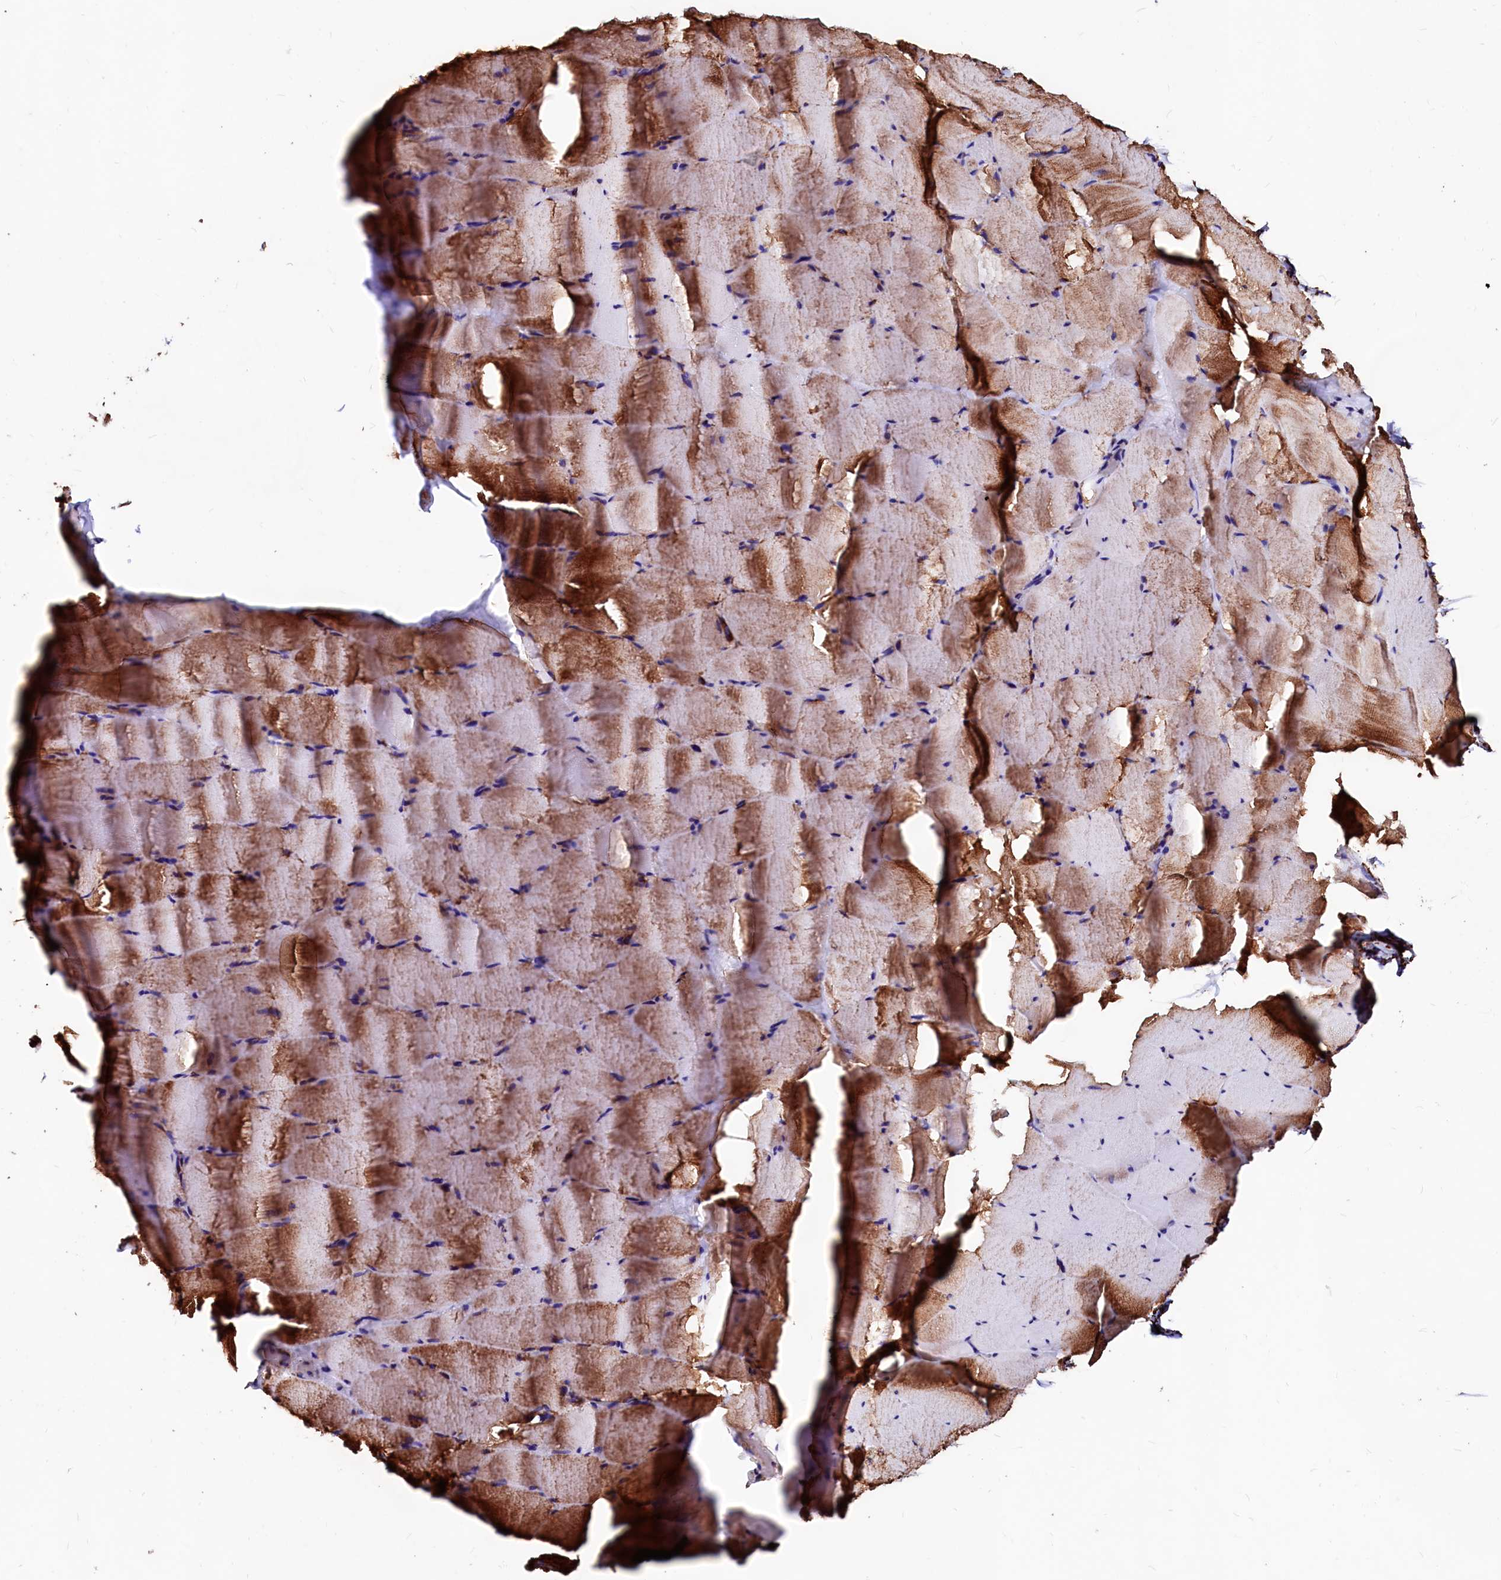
{"staining": {"intensity": "strong", "quantity": ">75%", "location": "cytoplasmic/membranous"}, "tissue": "skeletal muscle", "cell_type": "Myocytes", "image_type": "normal", "snomed": [{"axis": "morphology", "description": "Normal tissue, NOS"}, {"axis": "topography", "description": "Skeletal muscle"}], "caption": "Protein staining of benign skeletal muscle shows strong cytoplasmic/membranous expression in approximately >75% of myocytes.", "gene": "MAOB", "patient": {"sex": "male", "age": 62}}